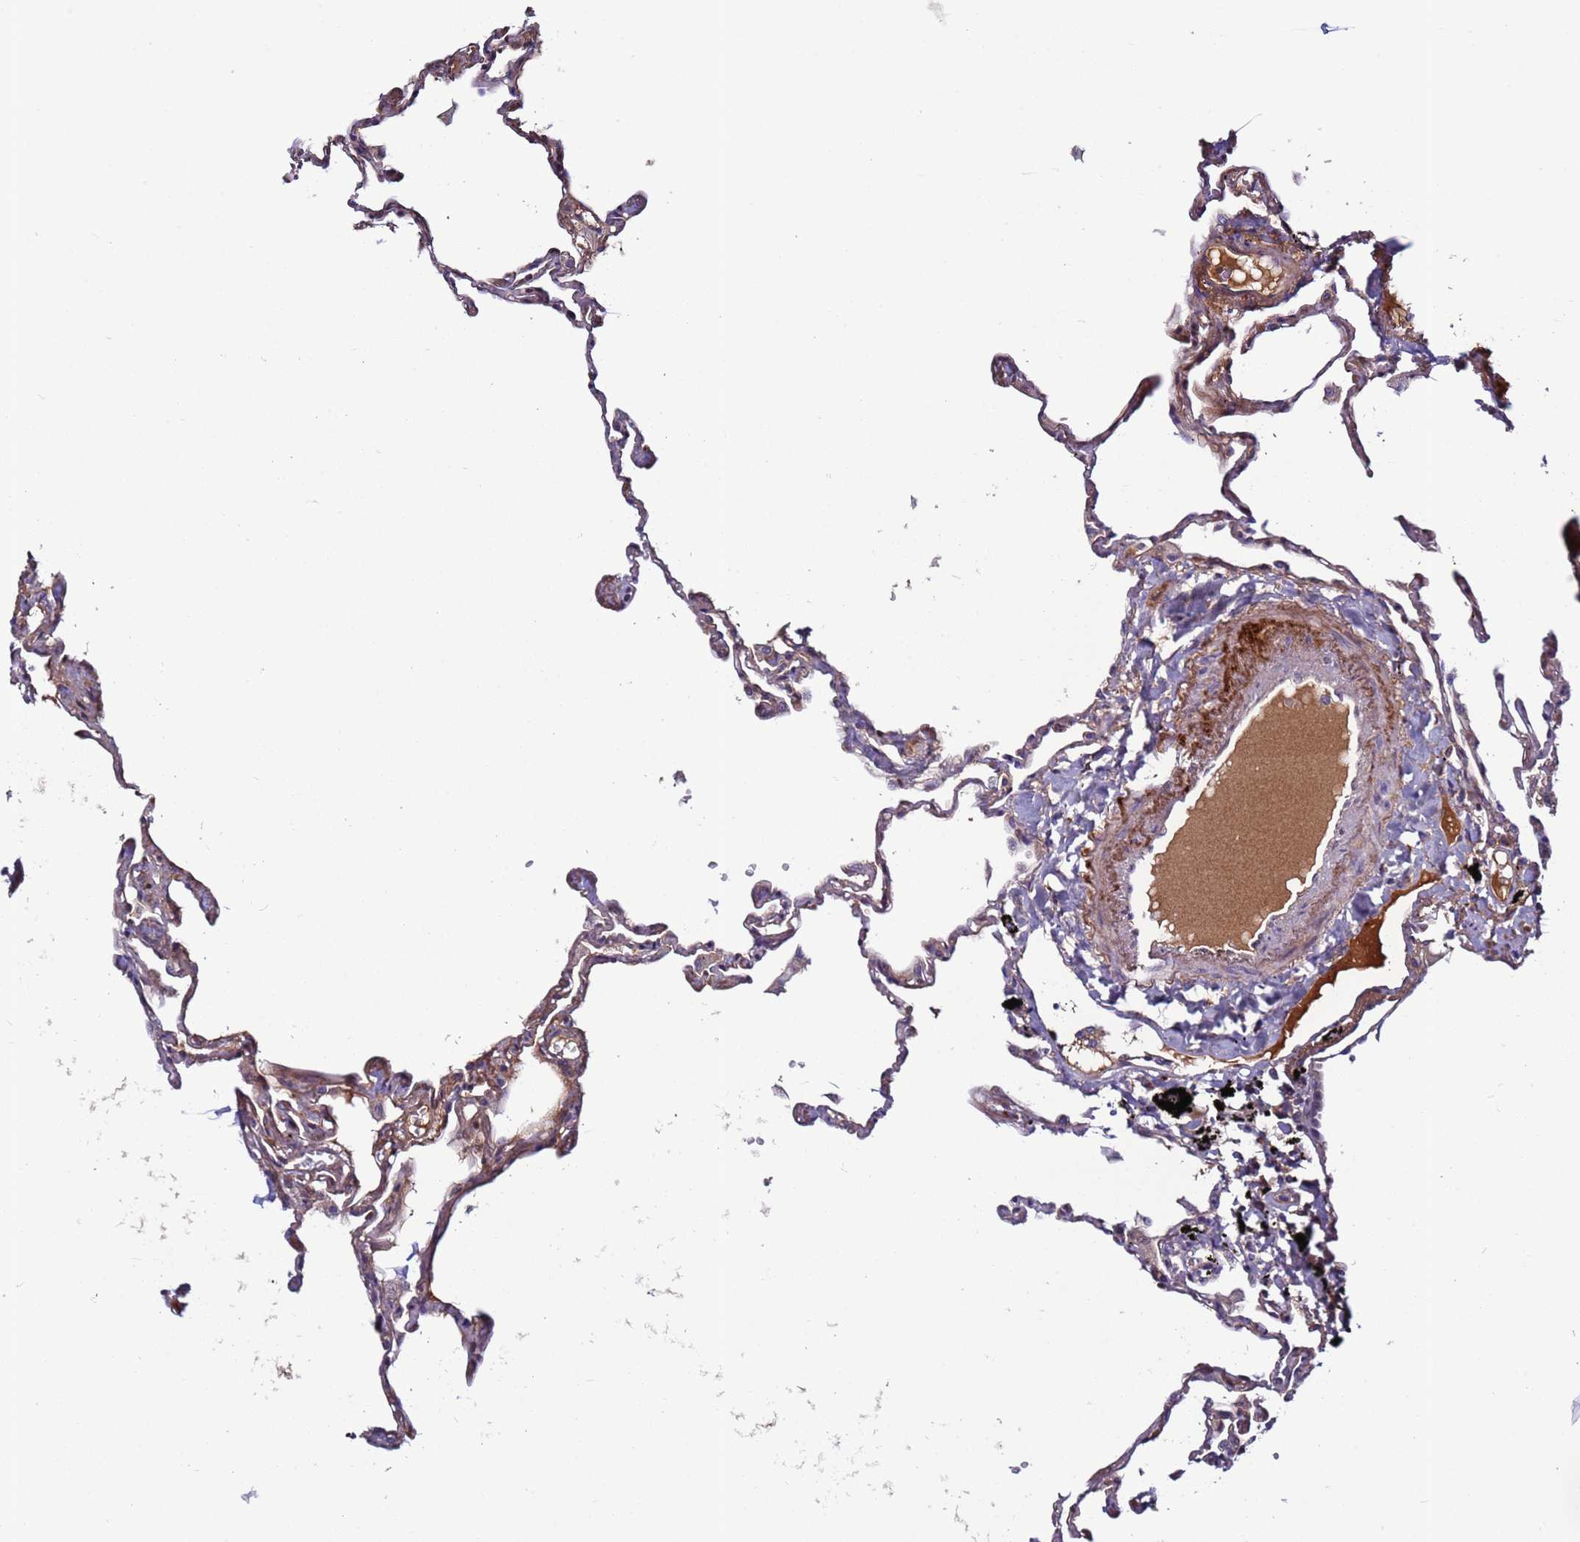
{"staining": {"intensity": "weak", "quantity": "25%-75%", "location": "cytoplasmic/membranous"}, "tissue": "lung", "cell_type": "Alveolar cells", "image_type": "normal", "snomed": [{"axis": "morphology", "description": "Normal tissue, NOS"}, {"axis": "topography", "description": "Lung"}], "caption": "Brown immunohistochemical staining in normal lung displays weak cytoplasmic/membranous expression in approximately 25%-75% of alveolar cells. (IHC, brightfield microscopy, high magnification).", "gene": "C8G", "patient": {"sex": "female", "age": 67}}